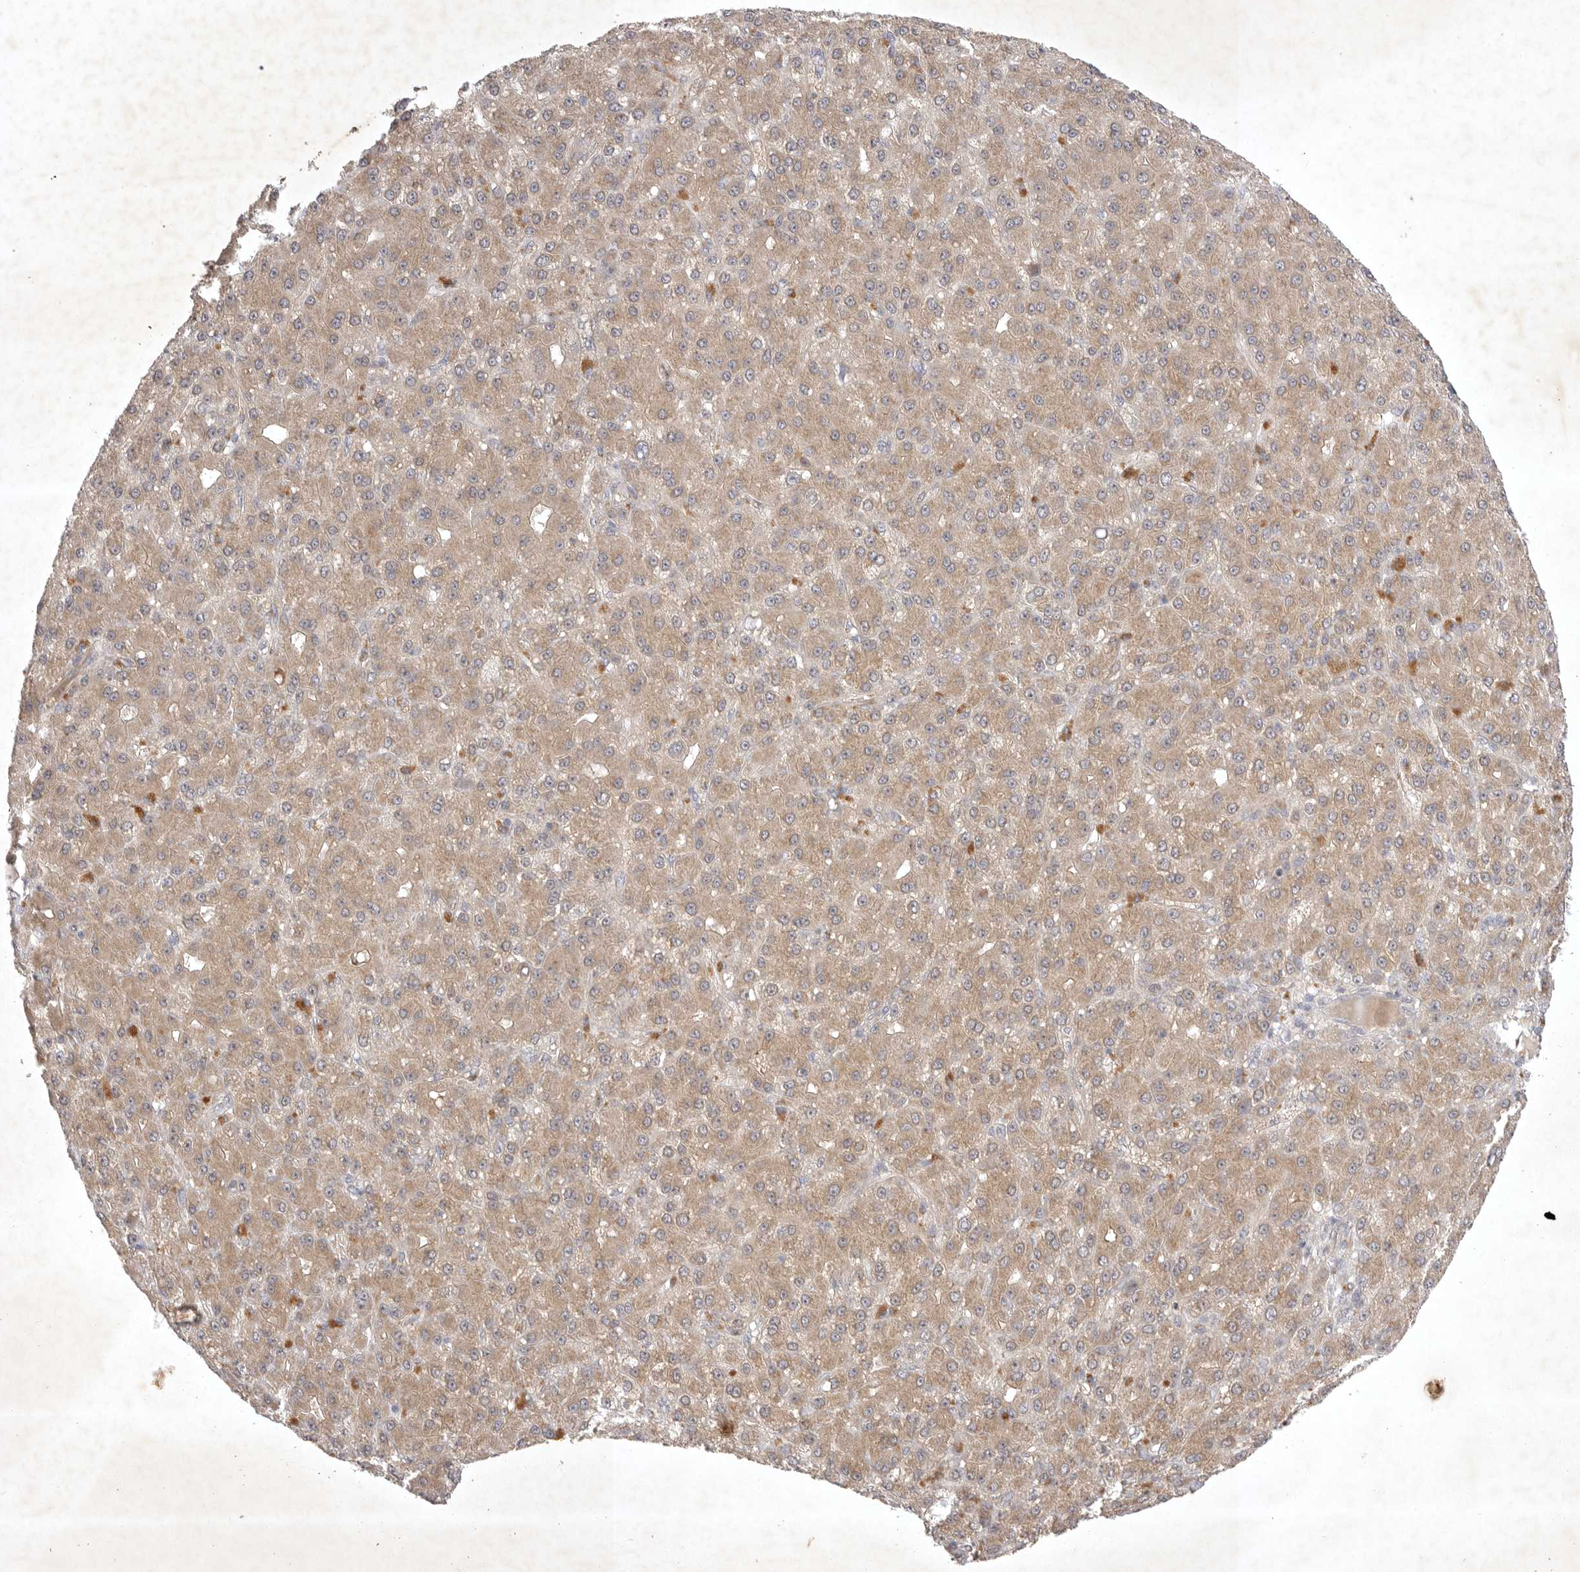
{"staining": {"intensity": "weak", "quantity": ">75%", "location": "cytoplasmic/membranous"}, "tissue": "liver cancer", "cell_type": "Tumor cells", "image_type": "cancer", "snomed": [{"axis": "morphology", "description": "Carcinoma, Hepatocellular, NOS"}, {"axis": "topography", "description": "Liver"}], "caption": "A brown stain labels weak cytoplasmic/membranous expression of a protein in hepatocellular carcinoma (liver) tumor cells. (DAB (3,3'-diaminobenzidine) = brown stain, brightfield microscopy at high magnification).", "gene": "PTPDC1", "patient": {"sex": "male", "age": 67}}